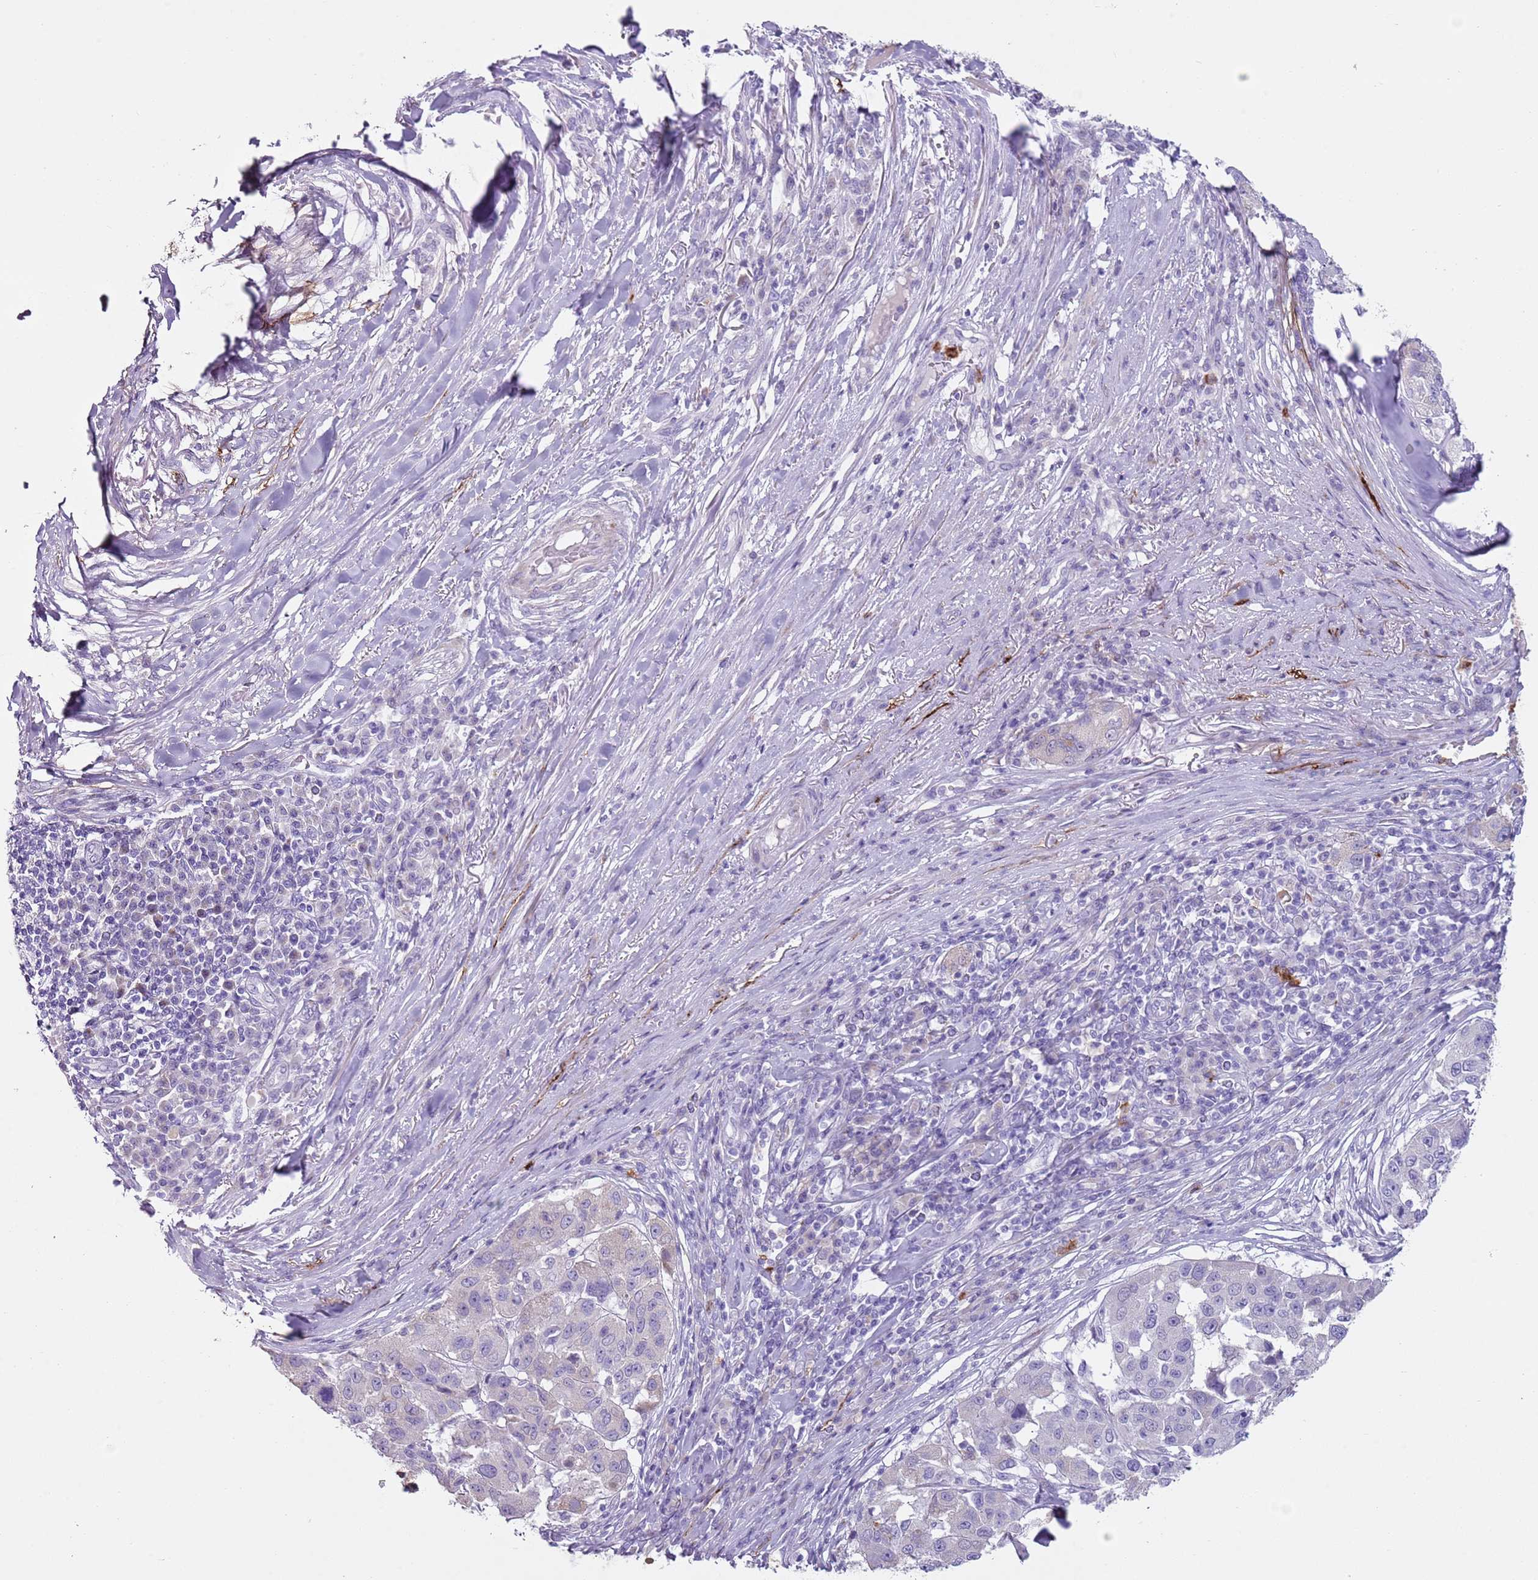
{"staining": {"intensity": "negative", "quantity": "none", "location": "none"}, "tissue": "melanoma", "cell_type": "Tumor cells", "image_type": "cancer", "snomed": [{"axis": "morphology", "description": "Malignant melanoma, NOS"}, {"axis": "topography", "description": "Skin"}], "caption": "Protein analysis of melanoma shows no significant staining in tumor cells. Nuclei are stained in blue.", "gene": "CD177", "patient": {"sex": "female", "age": 66}}